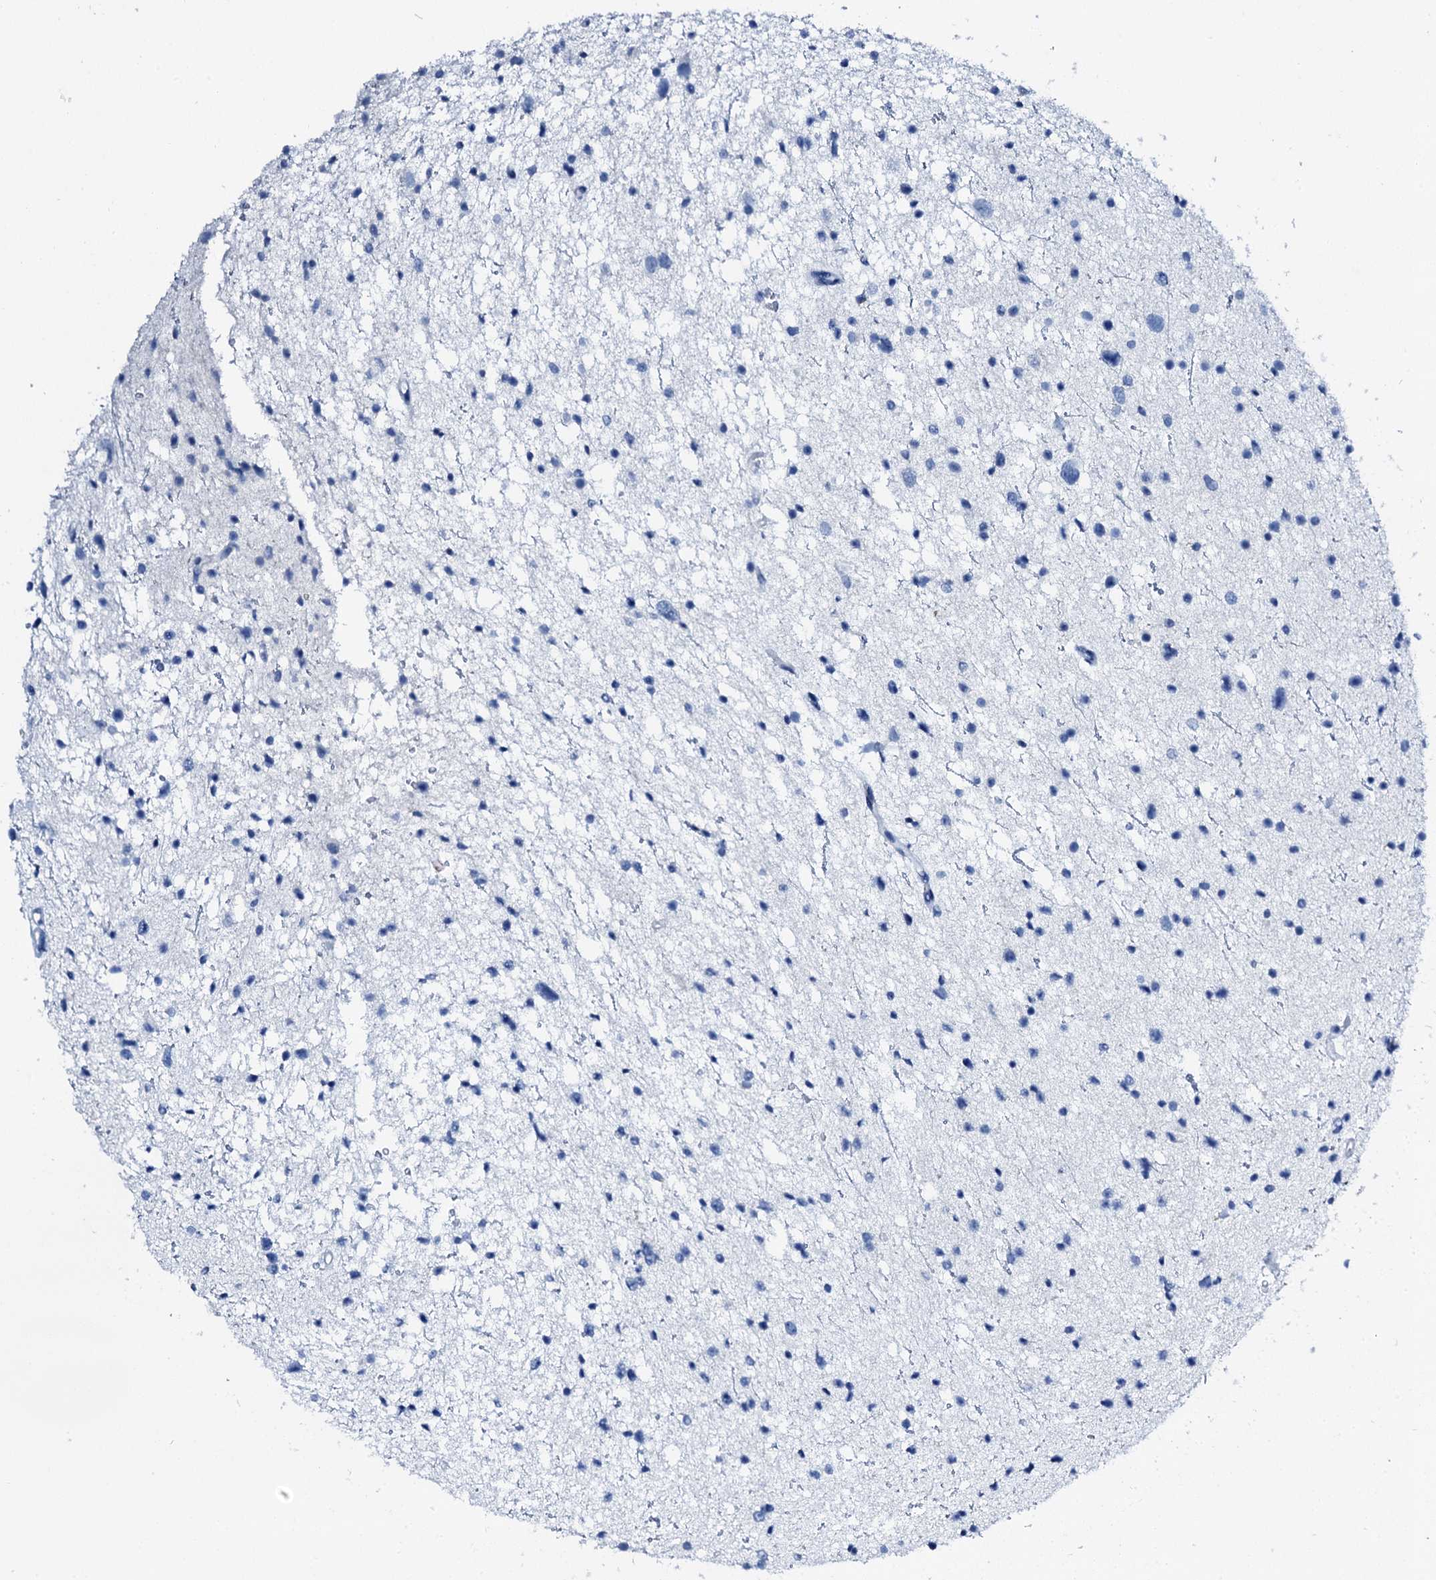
{"staining": {"intensity": "negative", "quantity": "none", "location": "none"}, "tissue": "glioma", "cell_type": "Tumor cells", "image_type": "cancer", "snomed": [{"axis": "morphology", "description": "Glioma, malignant, Low grade"}, {"axis": "topography", "description": "Brain"}], "caption": "IHC histopathology image of human glioma stained for a protein (brown), which shows no expression in tumor cells. (DAB (3,3'-diaminobenzidine) IHC visualized using brightfield microscopy, high magnification).", "gene": "PTH", "patient": {"sex": "female", "age": 37}}